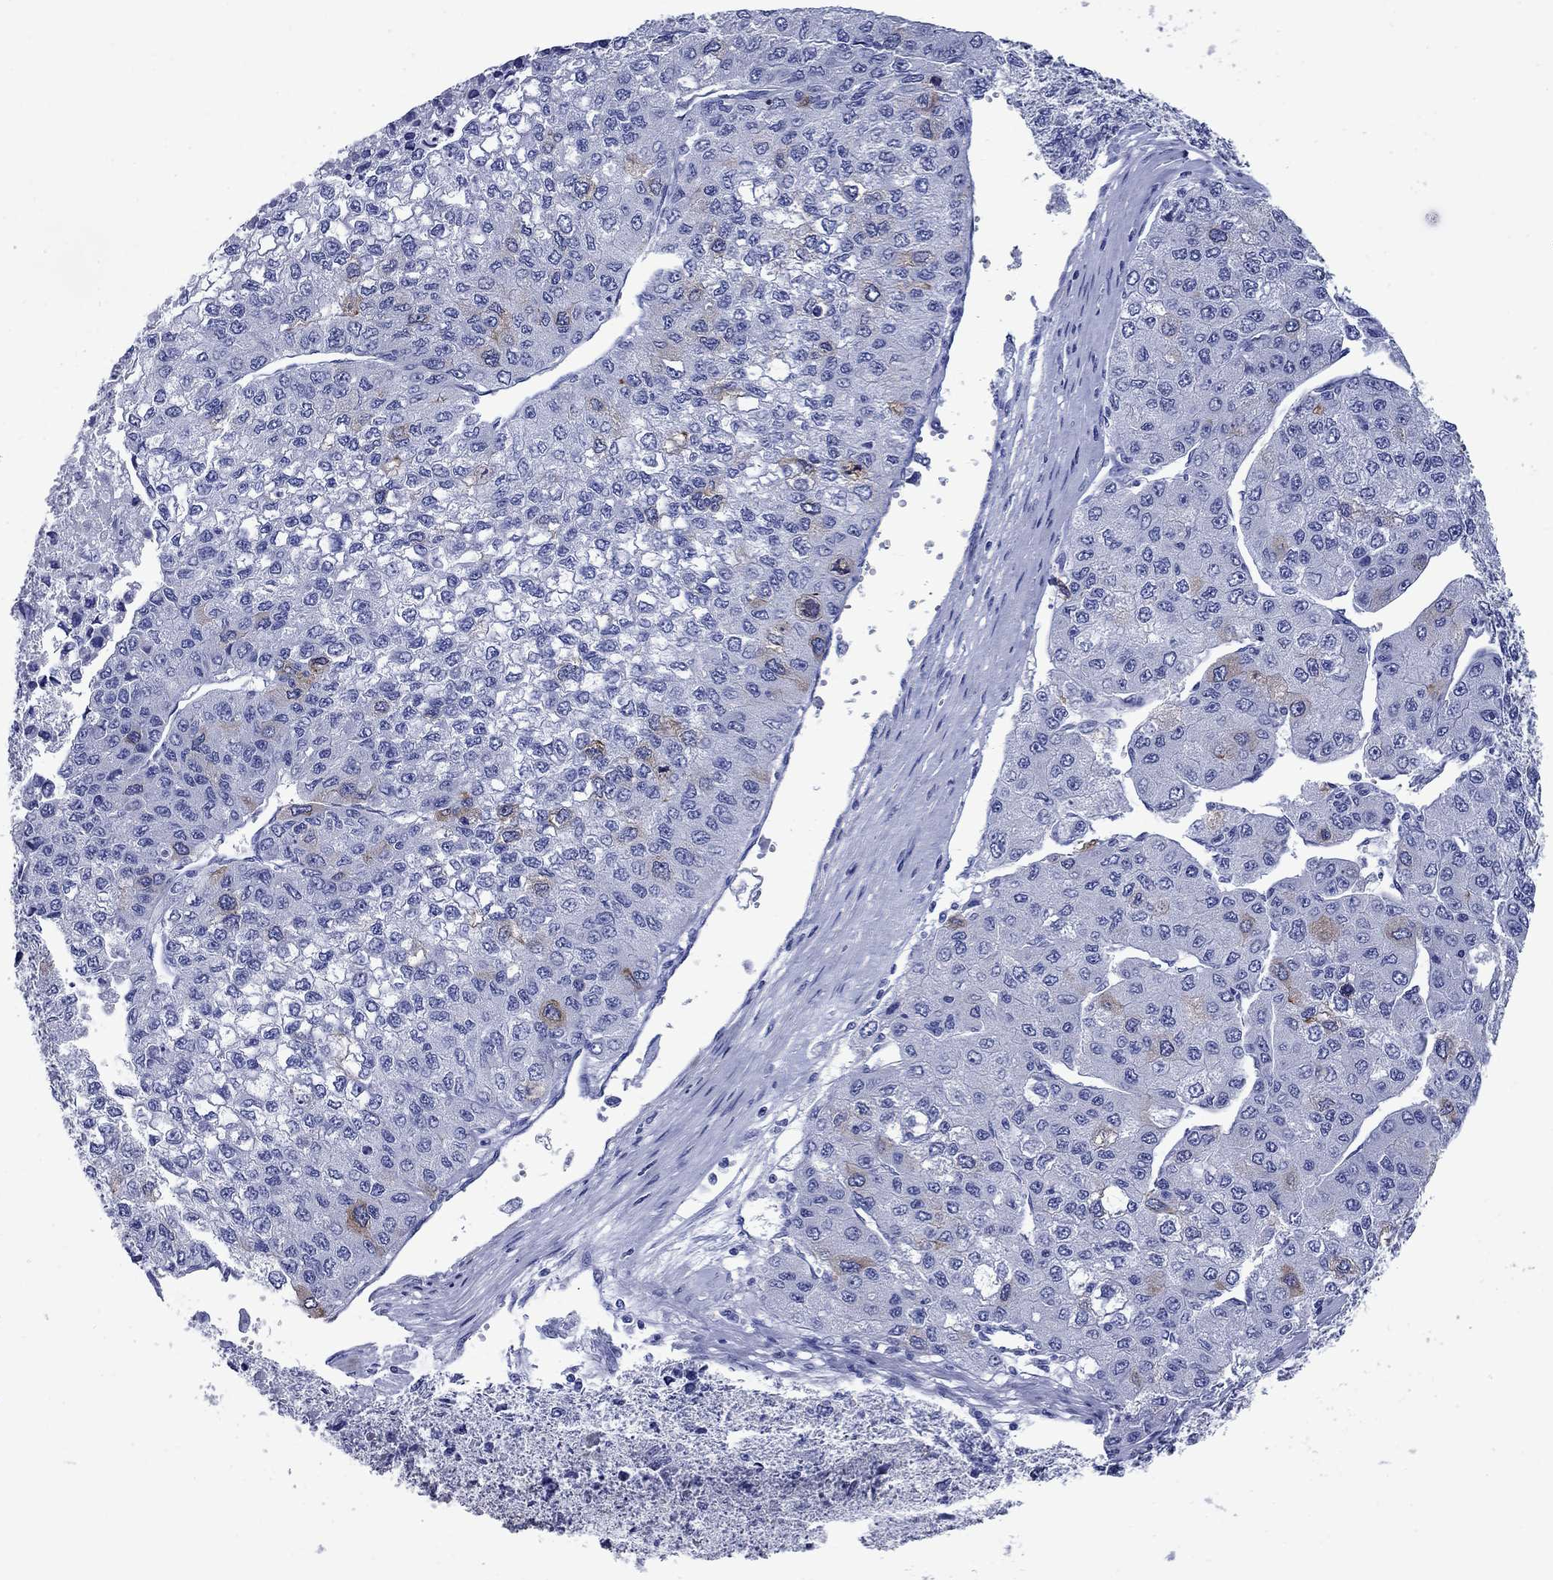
{"staining": {"intensity": "moderate", "quantity": "<25%", "location": "cytoplasmic/membranous"}, "tissue": "liver cancer", "cell_type": "Tumor cells", "image_type": "cancer", "snomed": [{"axis": "morphology", "description": "Carcinoma, Hepatocellular, NOS"}, {"axis": "topography", "description": "Liver"}], "caption": "The histopathology image displays staining of liver hepatocellular carcinoma, revealing moderate cytoplasmic/membranous protein expression (brown color) within tumor cells.", "gene": "TACC3", "patient": {"sex": "female", "age": 66}}